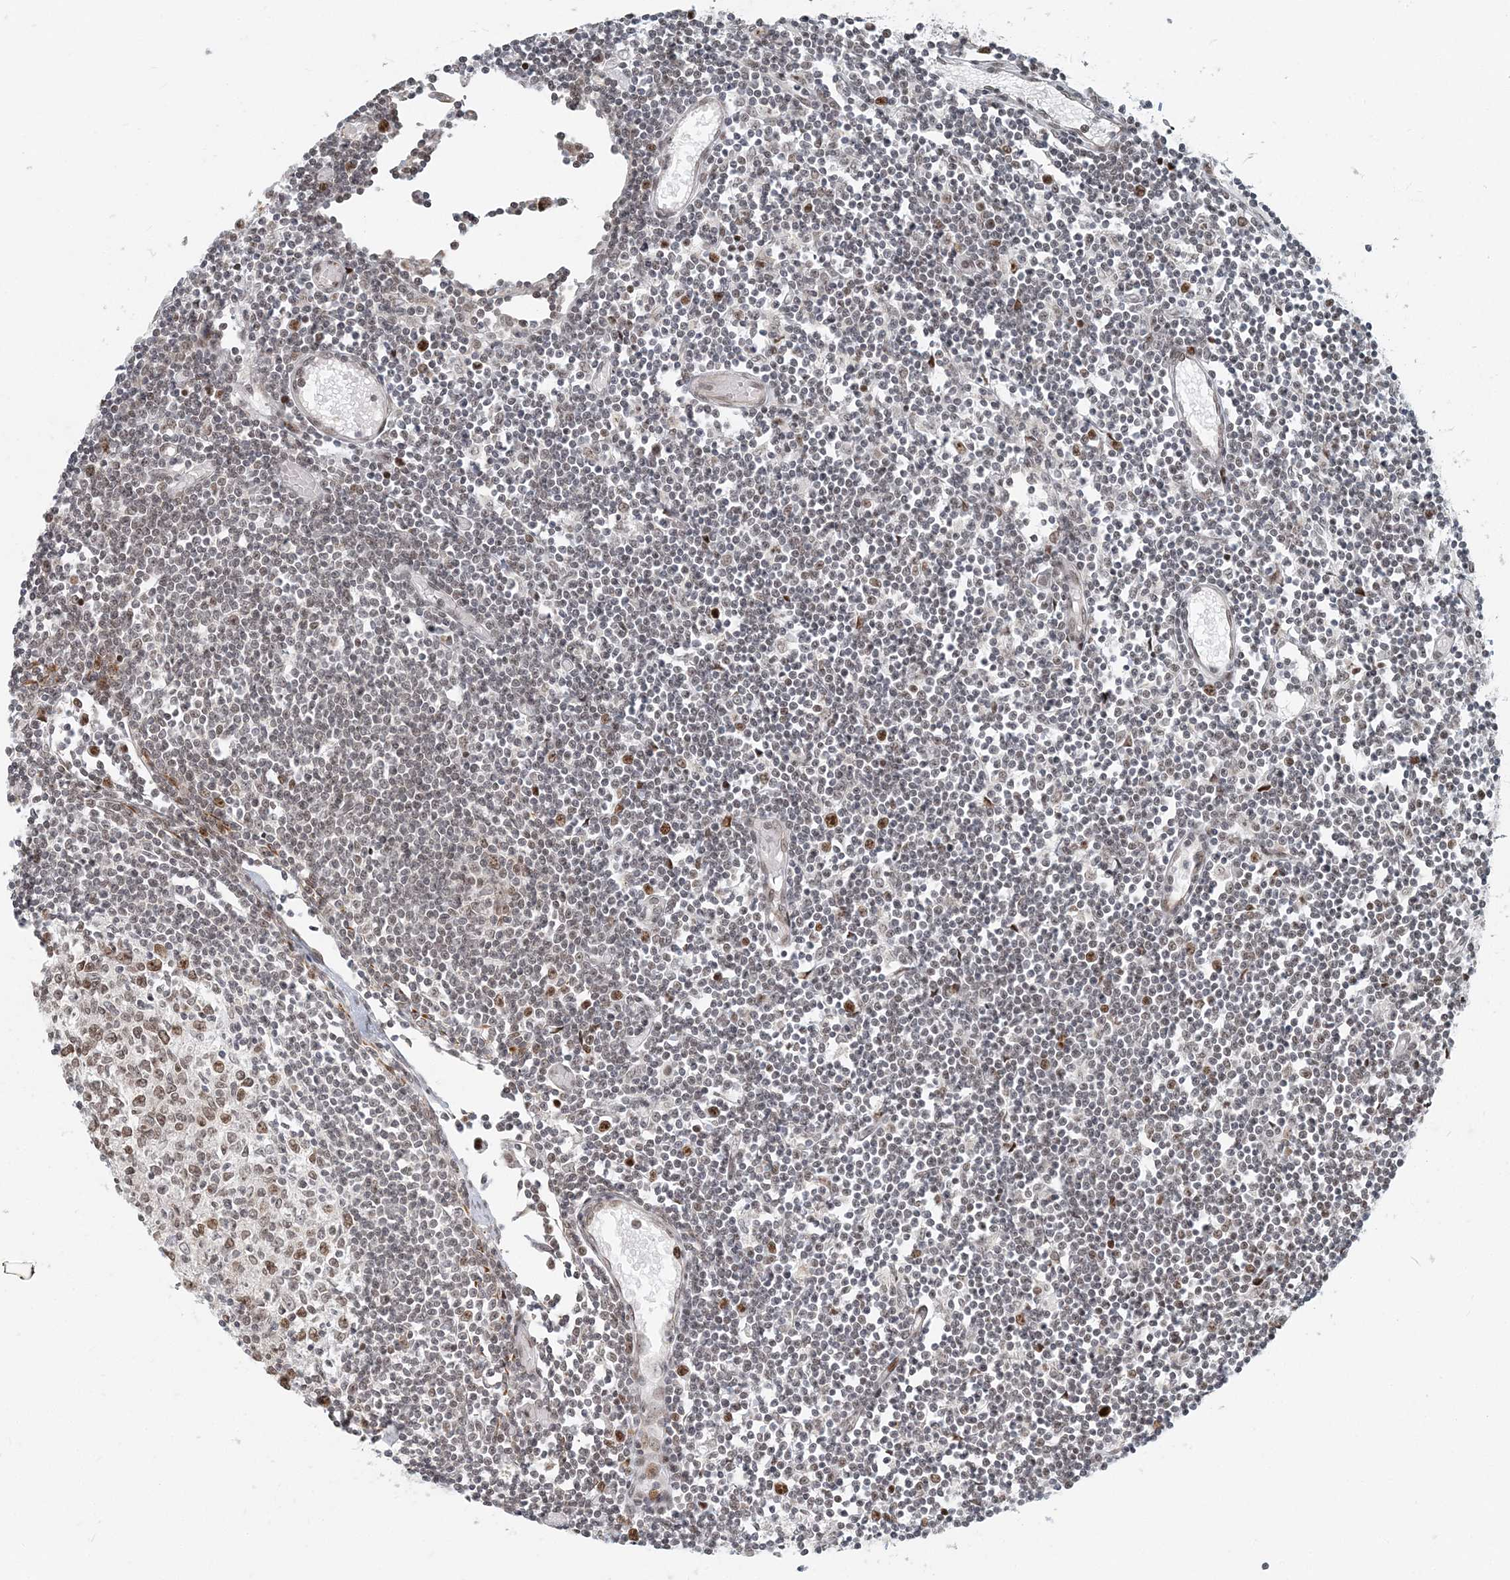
{"staining": {"intensity": "moderate", "quantity": "25%-75%", "location": "nuclear"}, "tissue": "lymph node", "cell_type": "Germinal center cells", "image_type": "normal", "snomed": [{"axis": "morphology", "description": "Normal tissue, NOS"}, {"axis": "topography", "description": "Lymph node"}], "caption": "Immunohistochemical staining of normal human lymph node shows 25%-75% levels of moderate nuclear protein expression in about 25%-75% of germinal center cells. (brown staining indicates protein expression, while blue staining denotes nuclei).", "gene": "BAZ1B", "patient": {"sex": "female", "age": 11}}